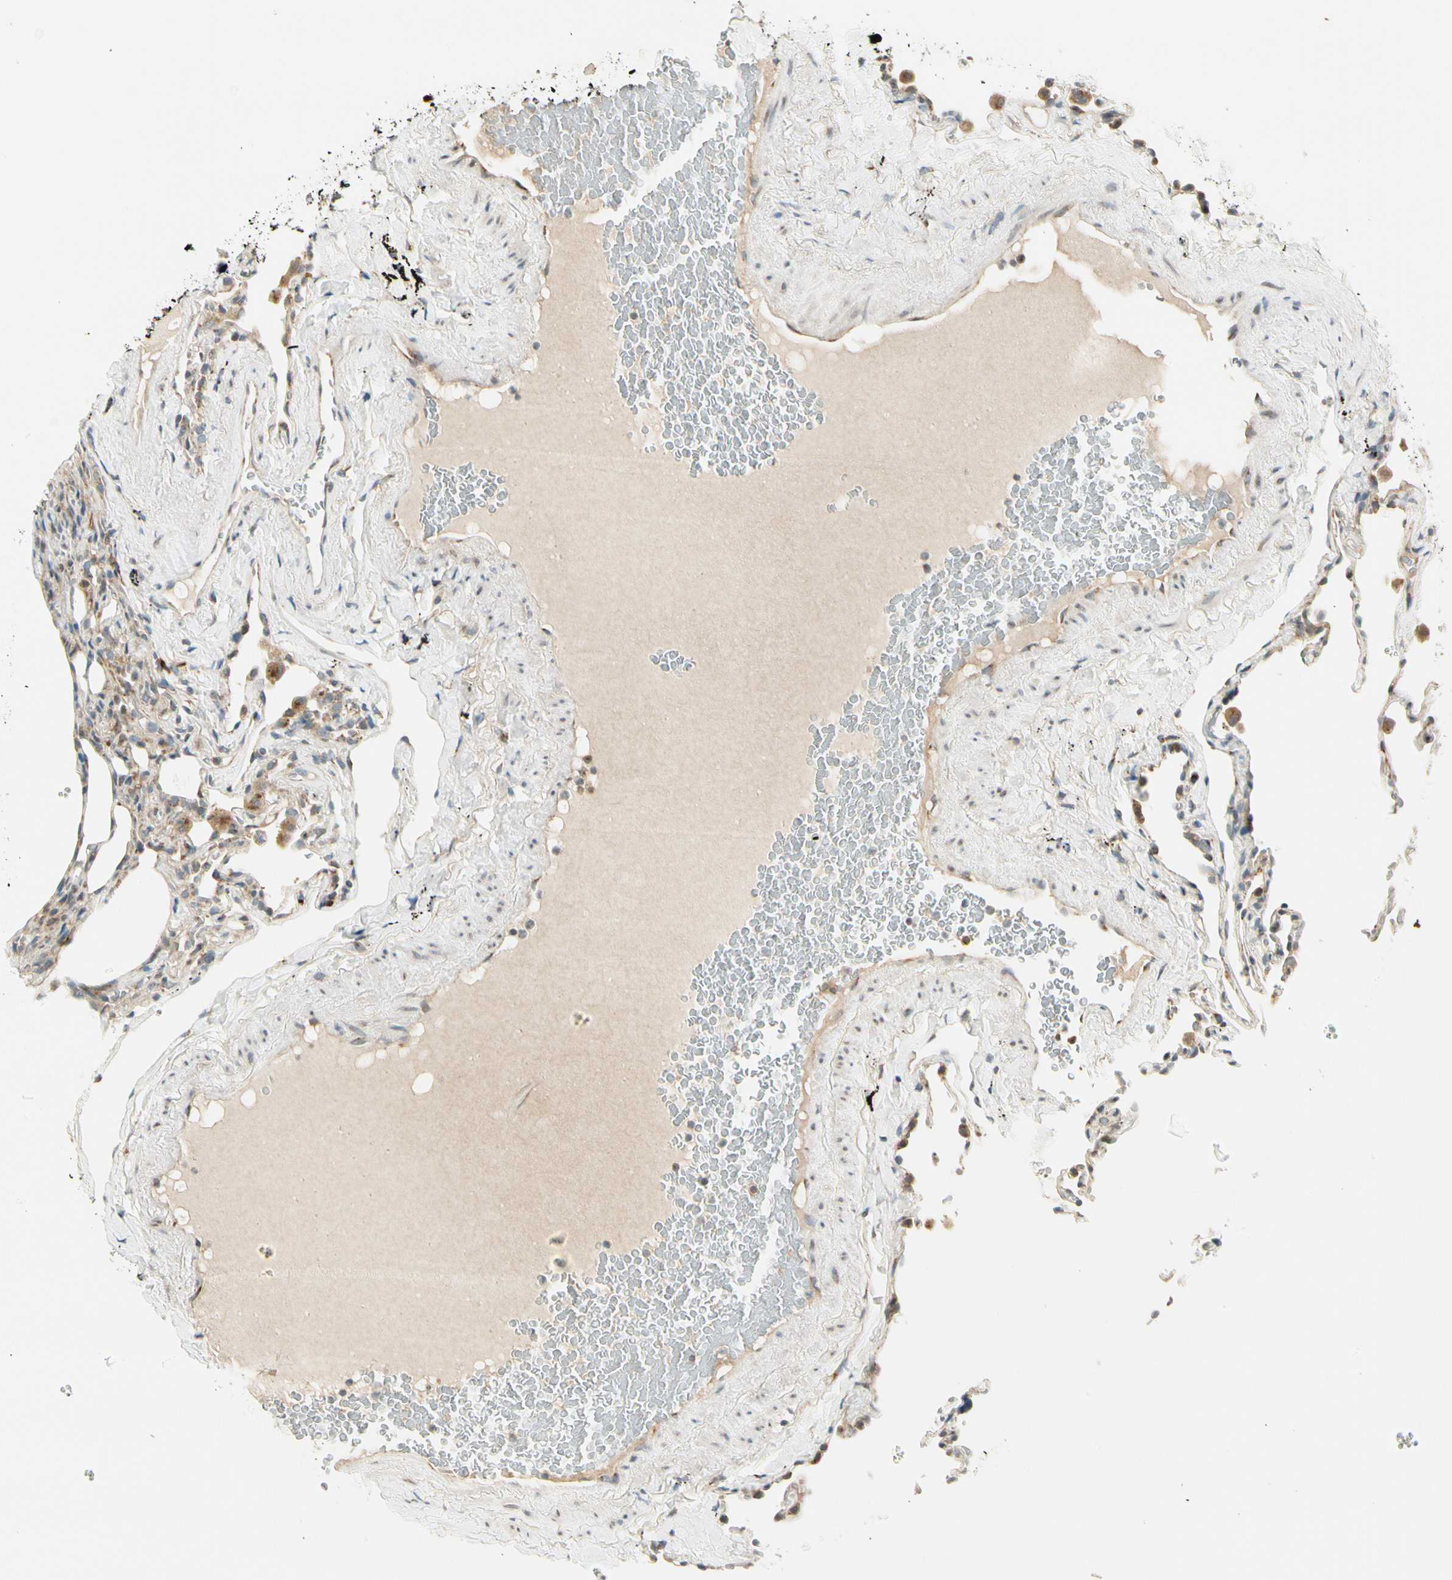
{"staining": {"intensity": "weak", "quantity": "<25%", "location": "cytoplasmic/membranous"}, "tissue": "lung", "cell_type": "Alveolar cells", "image_type": "normal", "snomed": [{"axis": "morphology", "description": "Normal tissue, NOS"}, {"axis": "morphology", "description": "Soft tissue tumor metastatic"}, {"axis": "topography", "description": "Lung"}], "caption": "Alveolar cells show no significant protein positivity in benign lung.", "gene": "MANSC1", "patient": {"sex": "male", "age": 59}}